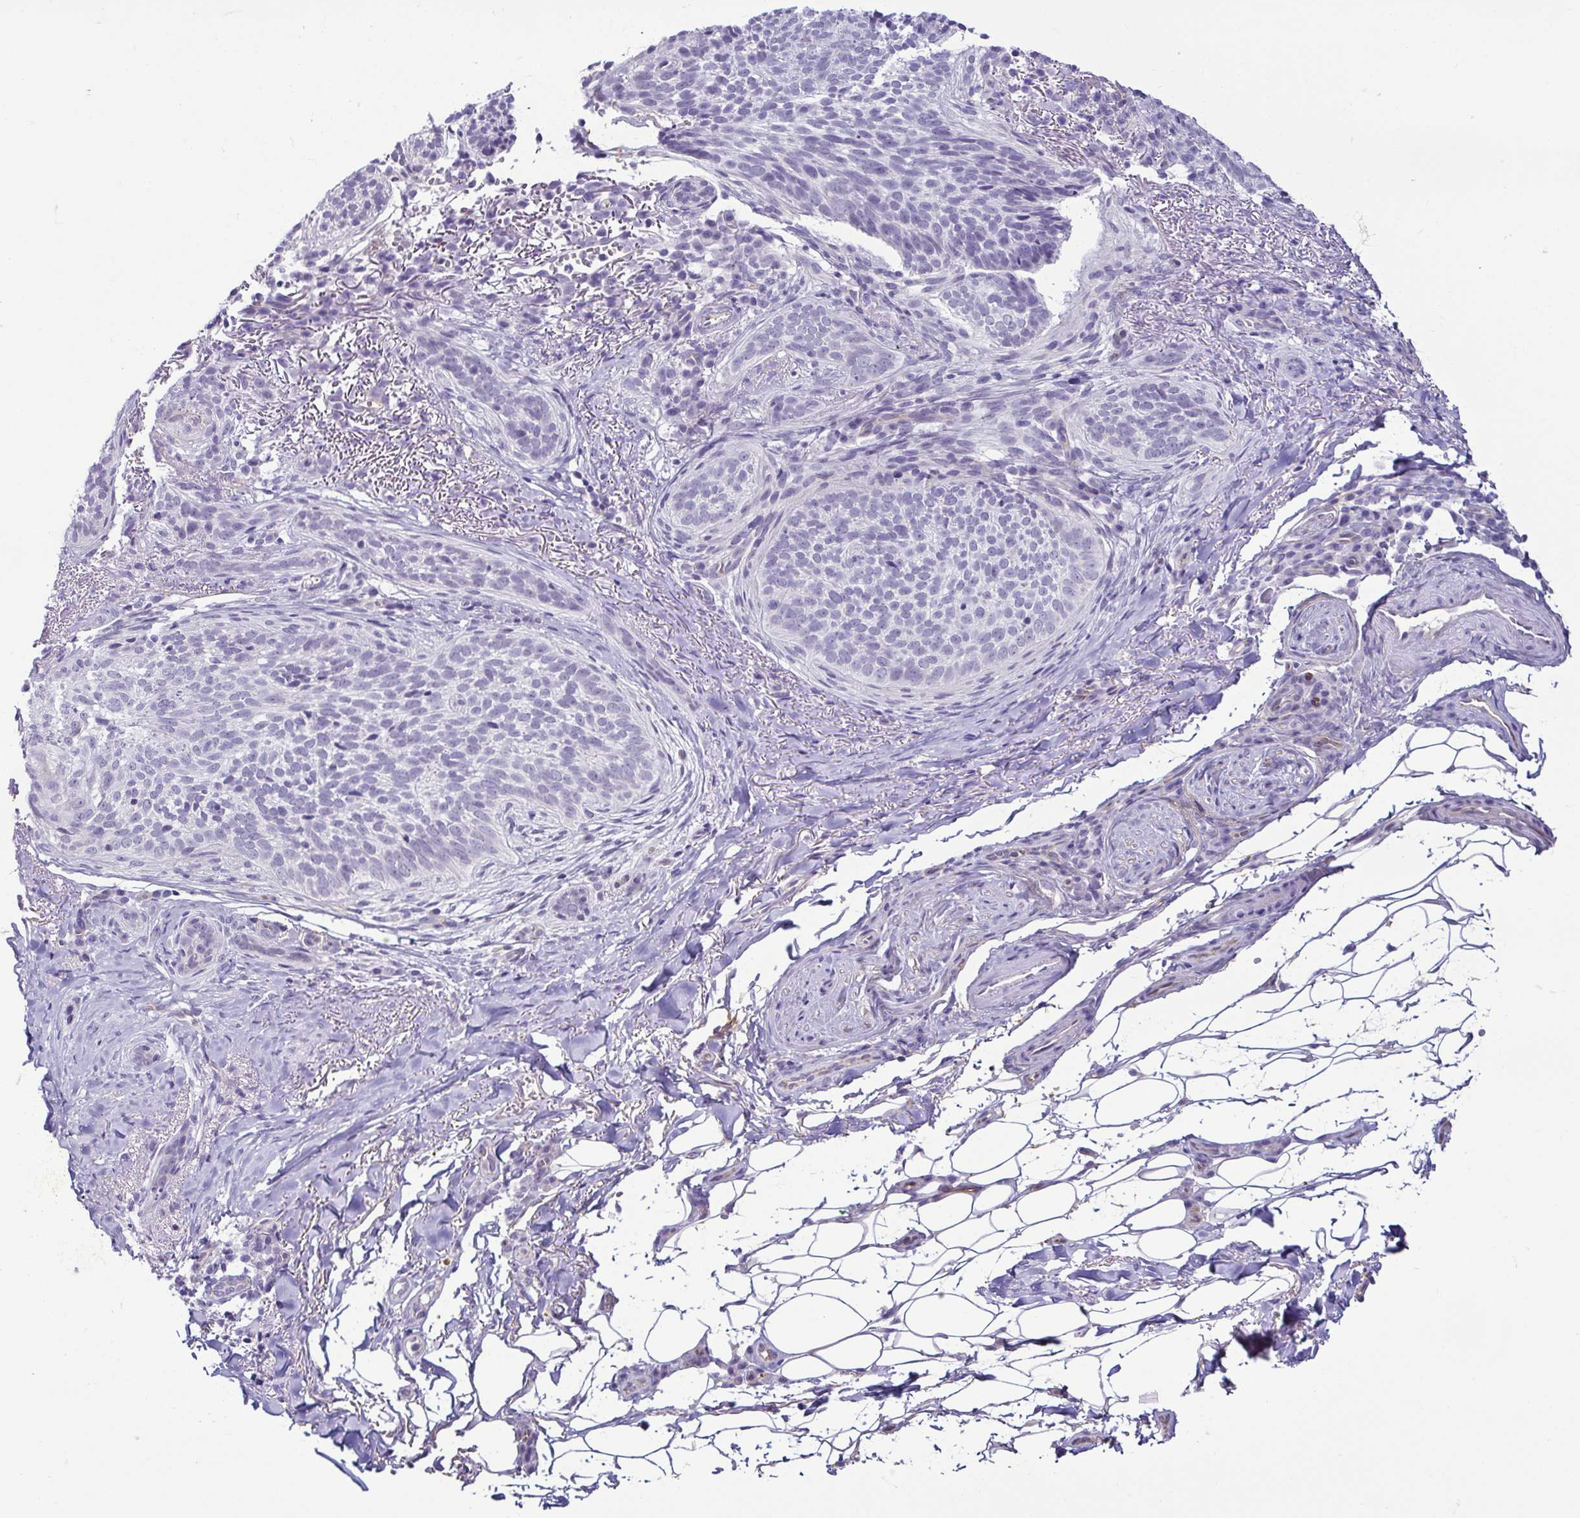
{"staining": {"intensity": "negative", "quantity": "none", "location": "none"}, "tissue": "skin cancer", "cell_type": "Tumor cells", "image_type": "cancer", "snomed": [{"axis": "morphology", "description": "Basal cell carcinoma"}, {"axis": "topography", "description": "Skin"}, {"axis": "topography", "description": "Skin of head"}], "caption": "Immunohistochemistry (IHC) image of human skin cancer stained for a protein (brown), which shows no staining in tumor cells.", "gene": "CASP14", "patient": {"sex": "male", "age": 62}}